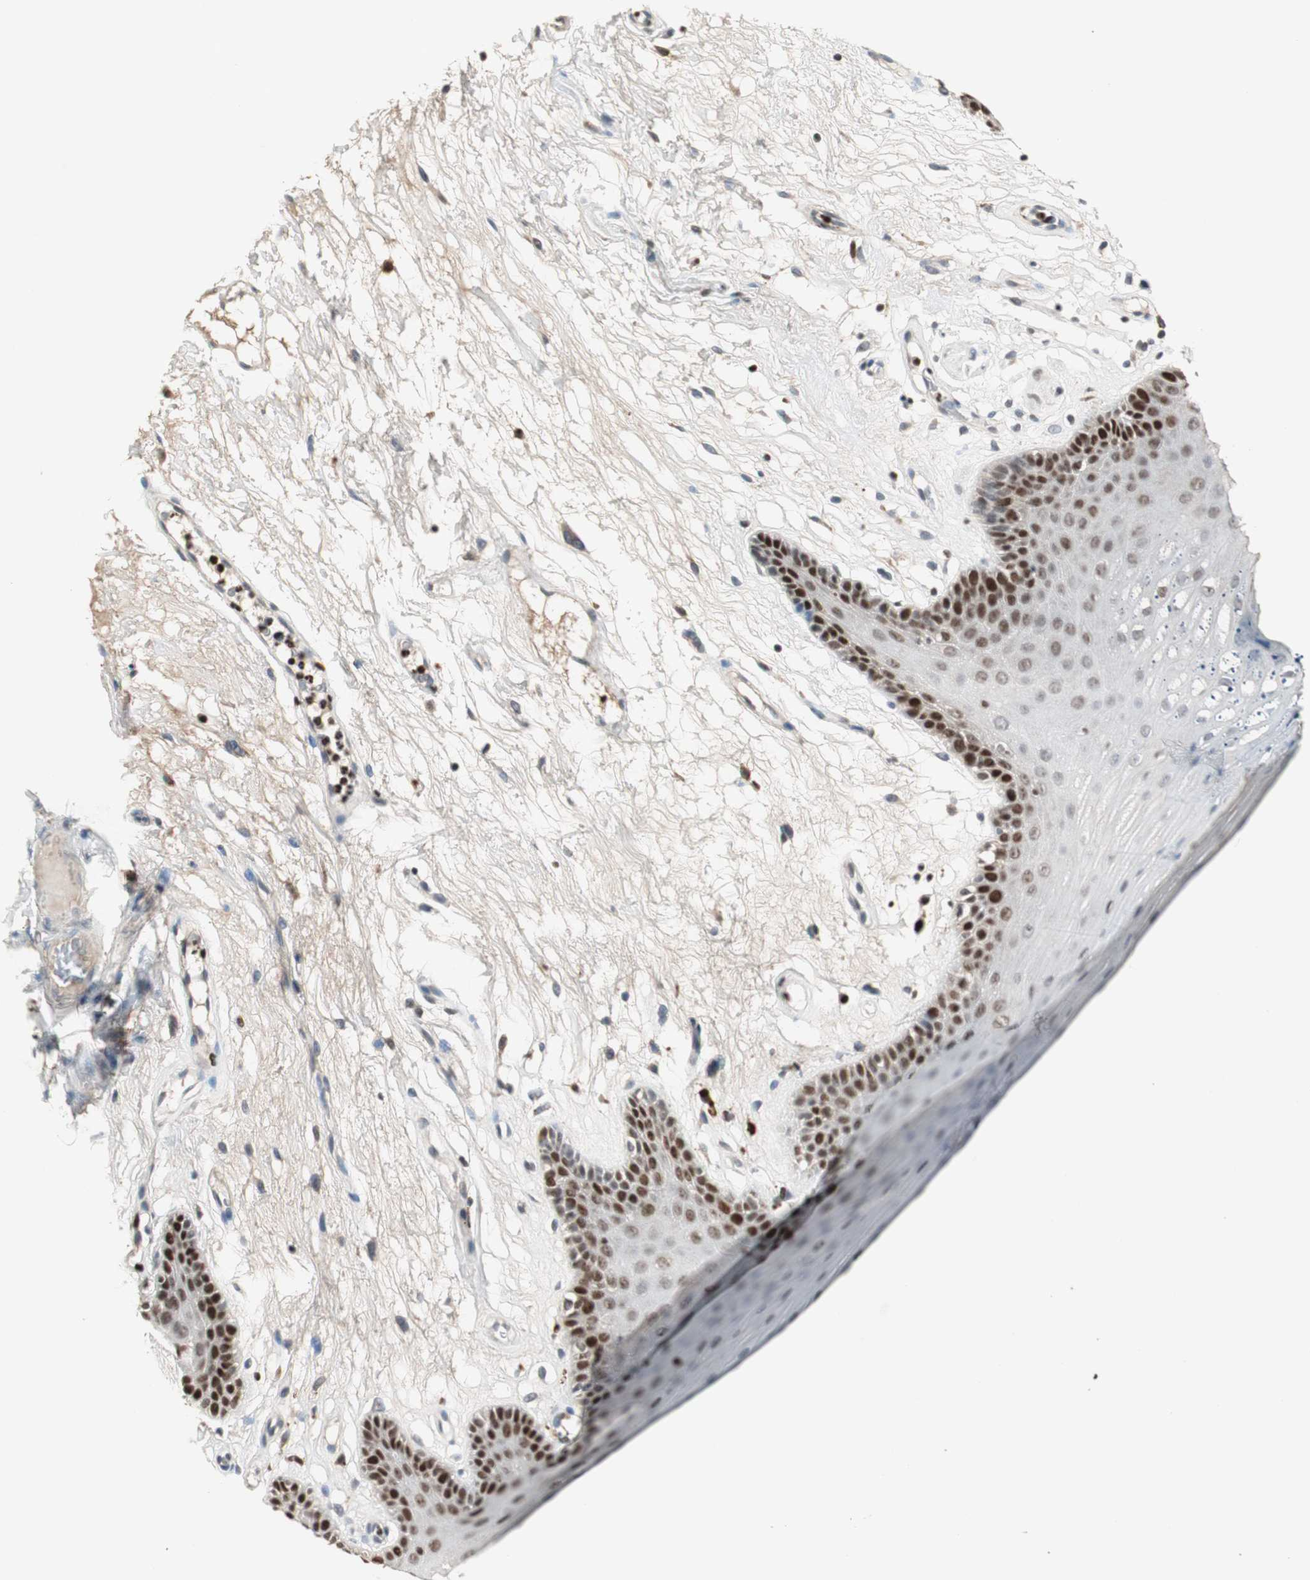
{"staining": {"intensity": "strong", "quantity": "<25%", "location": "nuclear"}, "tissue": "oral mucosa", "cell_type": "Squamous epithelial cells", "image_type": "normal", "snomed": [{"axis": "morphology", "description": "Normal tissue, NOS"}, {"axis": "morphology", "description": "Squamous cell carcinoma, NOS"}, {"axis": "topography", "description": "Skeletal muscle"}, {"axis": "topography", "description": "Oral tissue"}, {"axis": "topography", "description": "Head-Neck"}], "caption": "Protein staining reveals strong nuclear expression in about <25% of squamous epithelial cells in normal oral mucosa.", "gene": "FEN1", "patient": {"sex": "male", "age": 71}}